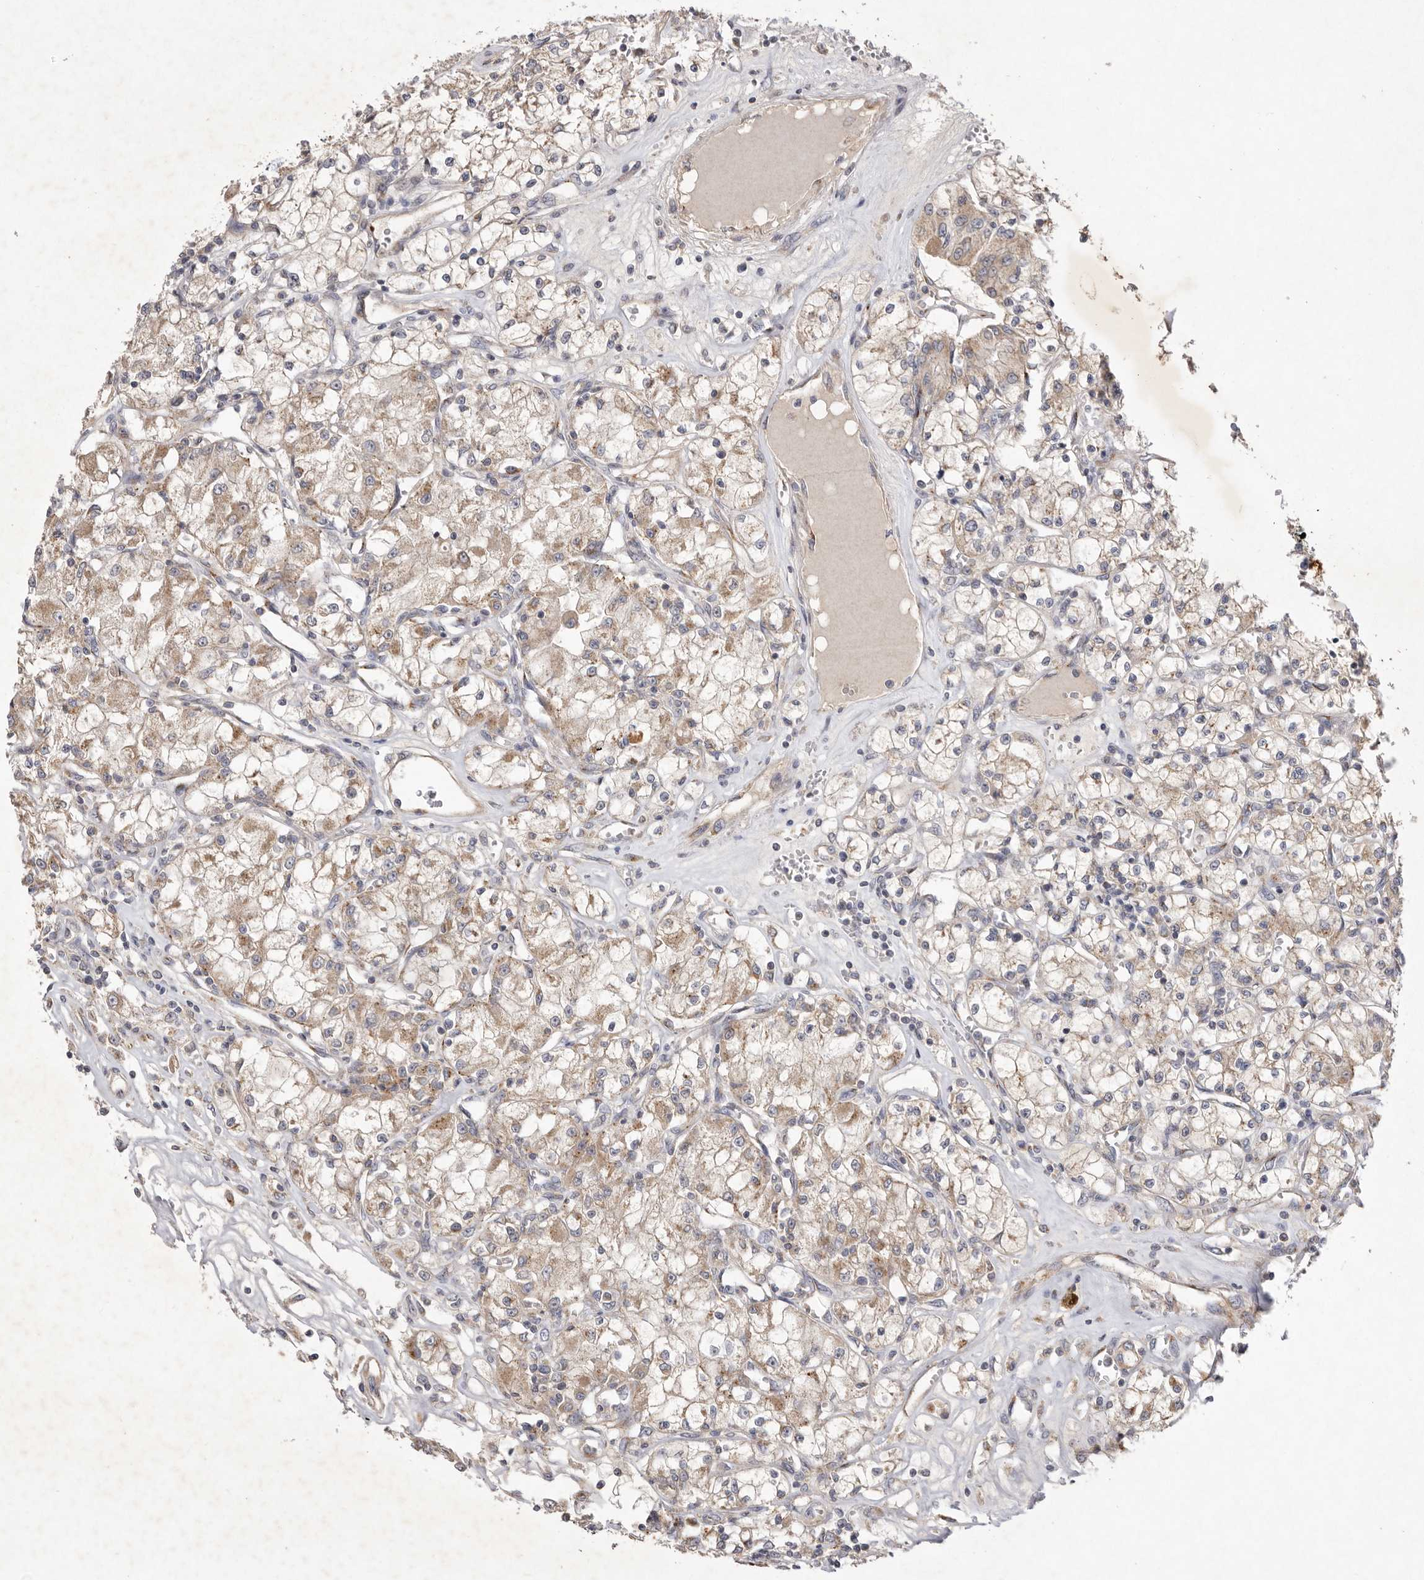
{"staining": {"intensity": "moderate", "quantity": ">75%", "location": "cytoplasmic/membranous"}, "tissue": "renal cancer", "cell_type": "Tumor cells", "image_type": "cancer", "snomed": [{"axis": "morphology", "description": "Adenocarcinoma, NOS"}, {"axis": "topography", "description": "Kidney"}], "caption": "Adenocarcinoma (renal) was stained to show a protein in brown. There is medium levels of moderate cytoplasmic/membranous expression in about >75% of tumor cells. (Brightfield microscopy of DAB IHC at high magnification).", "gene": "USP24", "patient": {"sex": "female", "age": 59}}